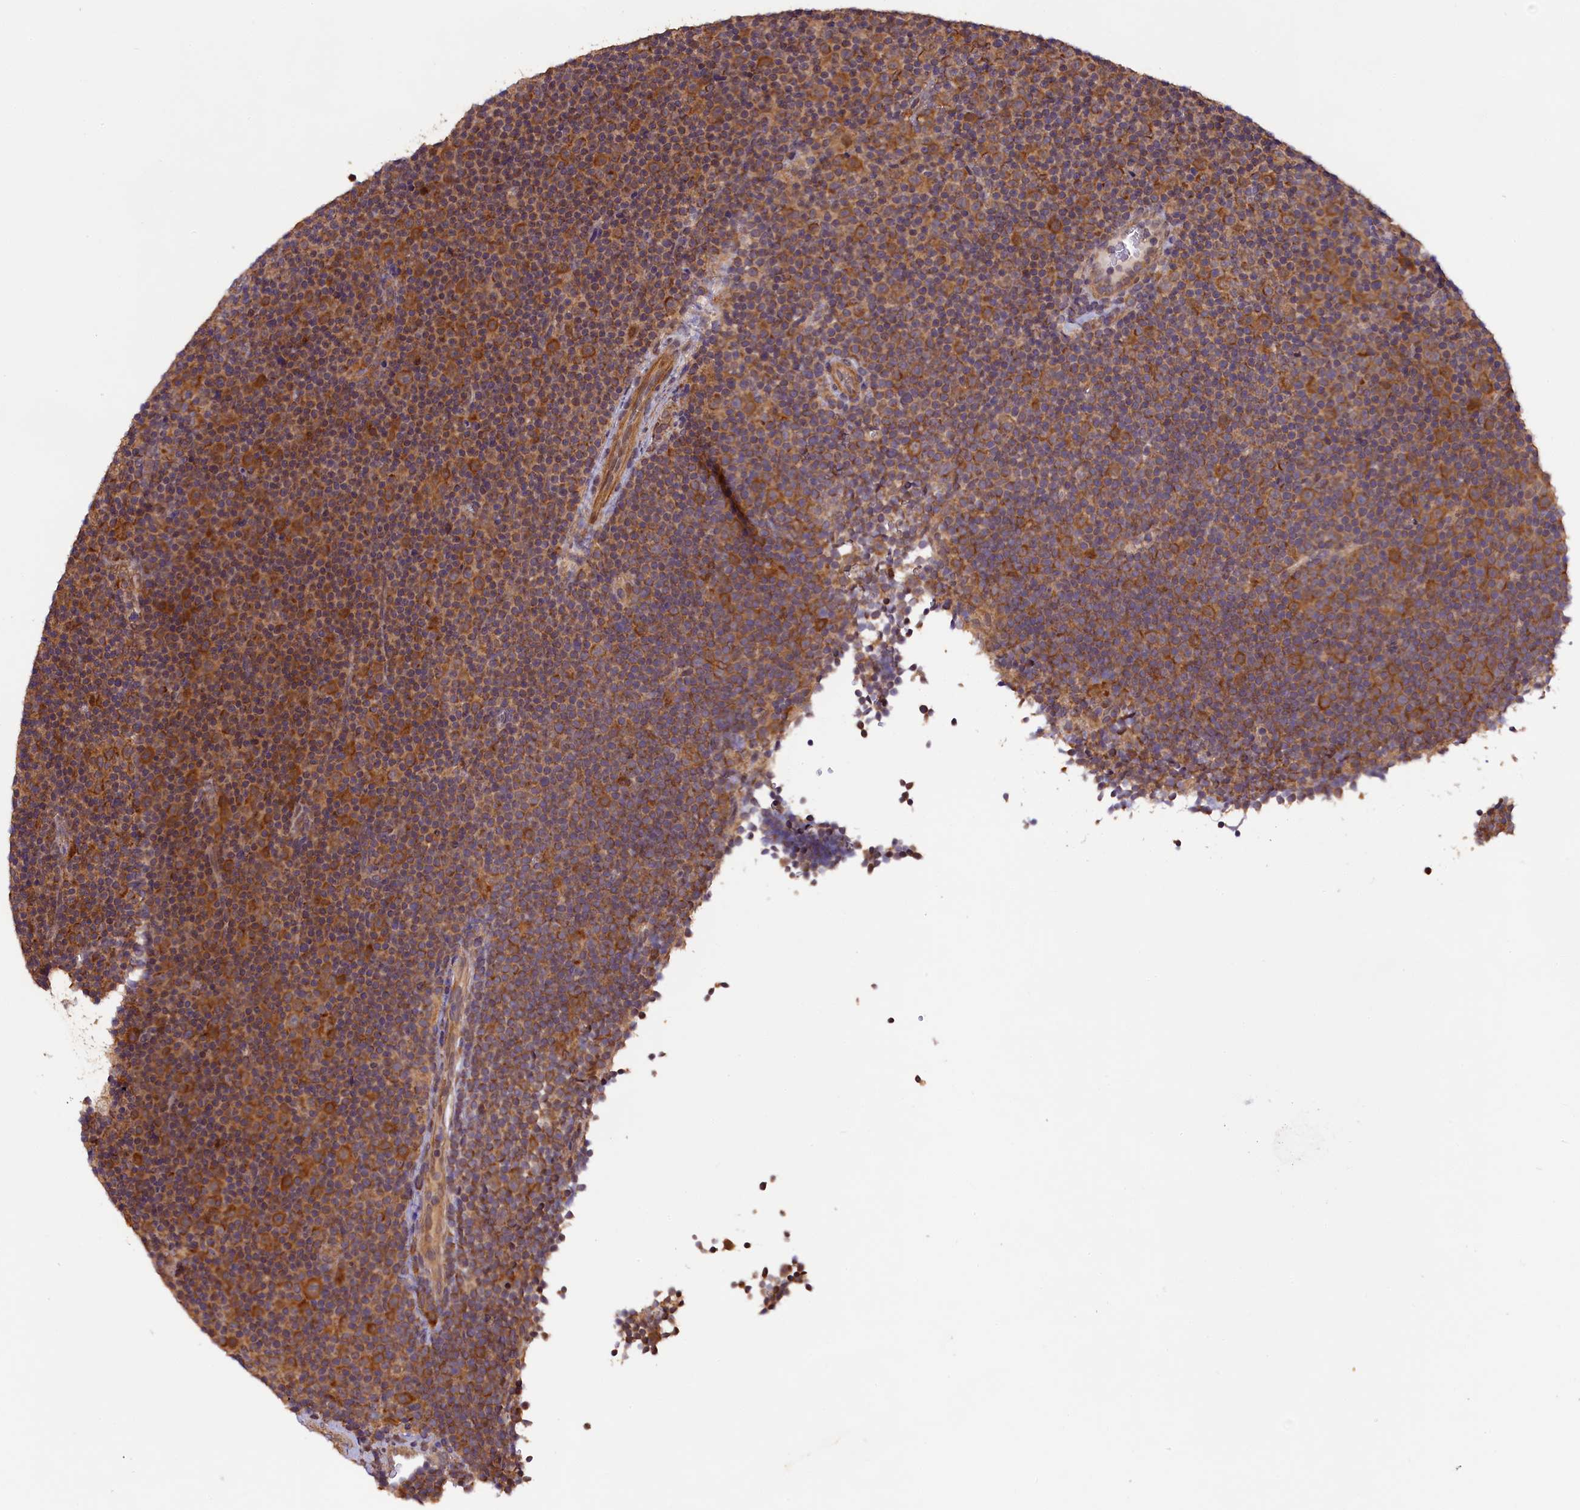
{"staining": {"intensity": "moderate", "quantity": ">75%", "location": "cytoplasmic/membranous"}, "tissue": "lymphoma", "cell_type": "Tumor cells", "image_type": "cancer", "snomed": [{"axis": "morphology", "description": "Malignant lymphoma, non-Hodgkin's type, Low grade"}, {"axis": "topography", "description": "Lymph node"}], "caption": "Malignant lymphoma, non-Hodgkin's type (low-grade) was stained to show a protein in brown. There is medium levels of moderate cytoplasmic/membranous expression in about >75% of tumor cells.", "gene": "DOHH", "patient": {"sex": "female", "age": 67}}